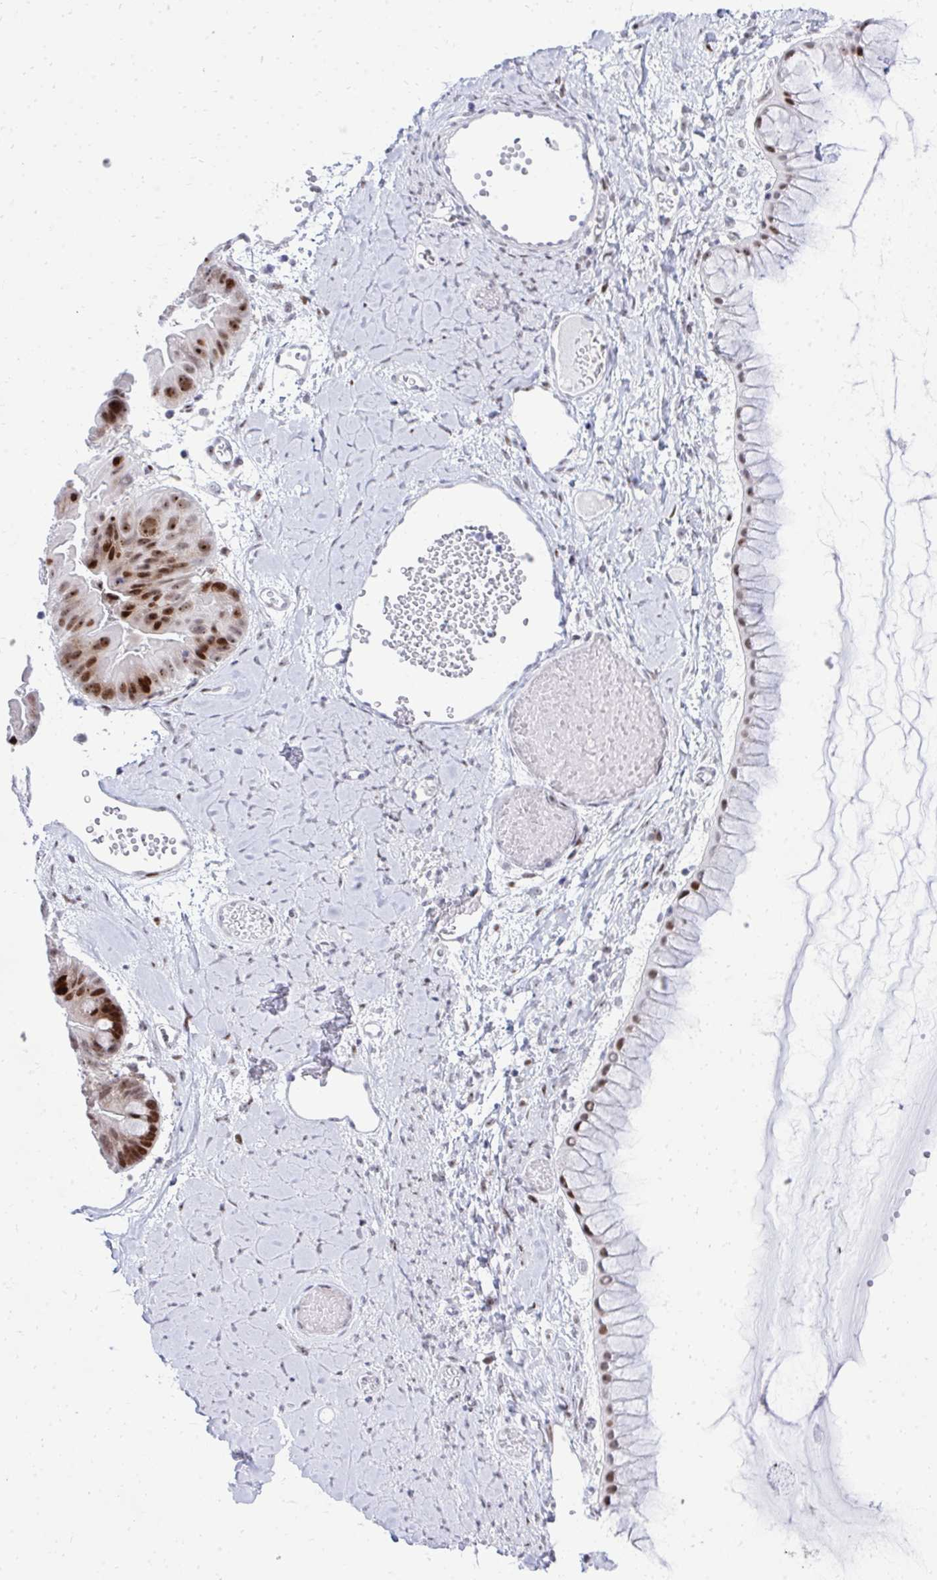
{"staining": {"intensity": "strong", "quantity": ">75%", "location": "nuclear"}, "tissue": "ovarian cancer", "cell_type": "Tumor cells", "image_type": "cancer", "snomed": [{"axis": "morphology", "description": "Cystadenocarcinoma, mucinous, NOS"}, {"axis": "topography", "description": "Ovary"}], "caption": "Immunohistochemistry (IHC) photomicrograph of ovarian cancer (mucinous cystadenocarcinoma) stained for a protein (brown), which shows high levels of strong nuclear expression in about >75% of tumor cells.", "gene": "GLDN", "patient": {"sex": "female", "age": 61}}